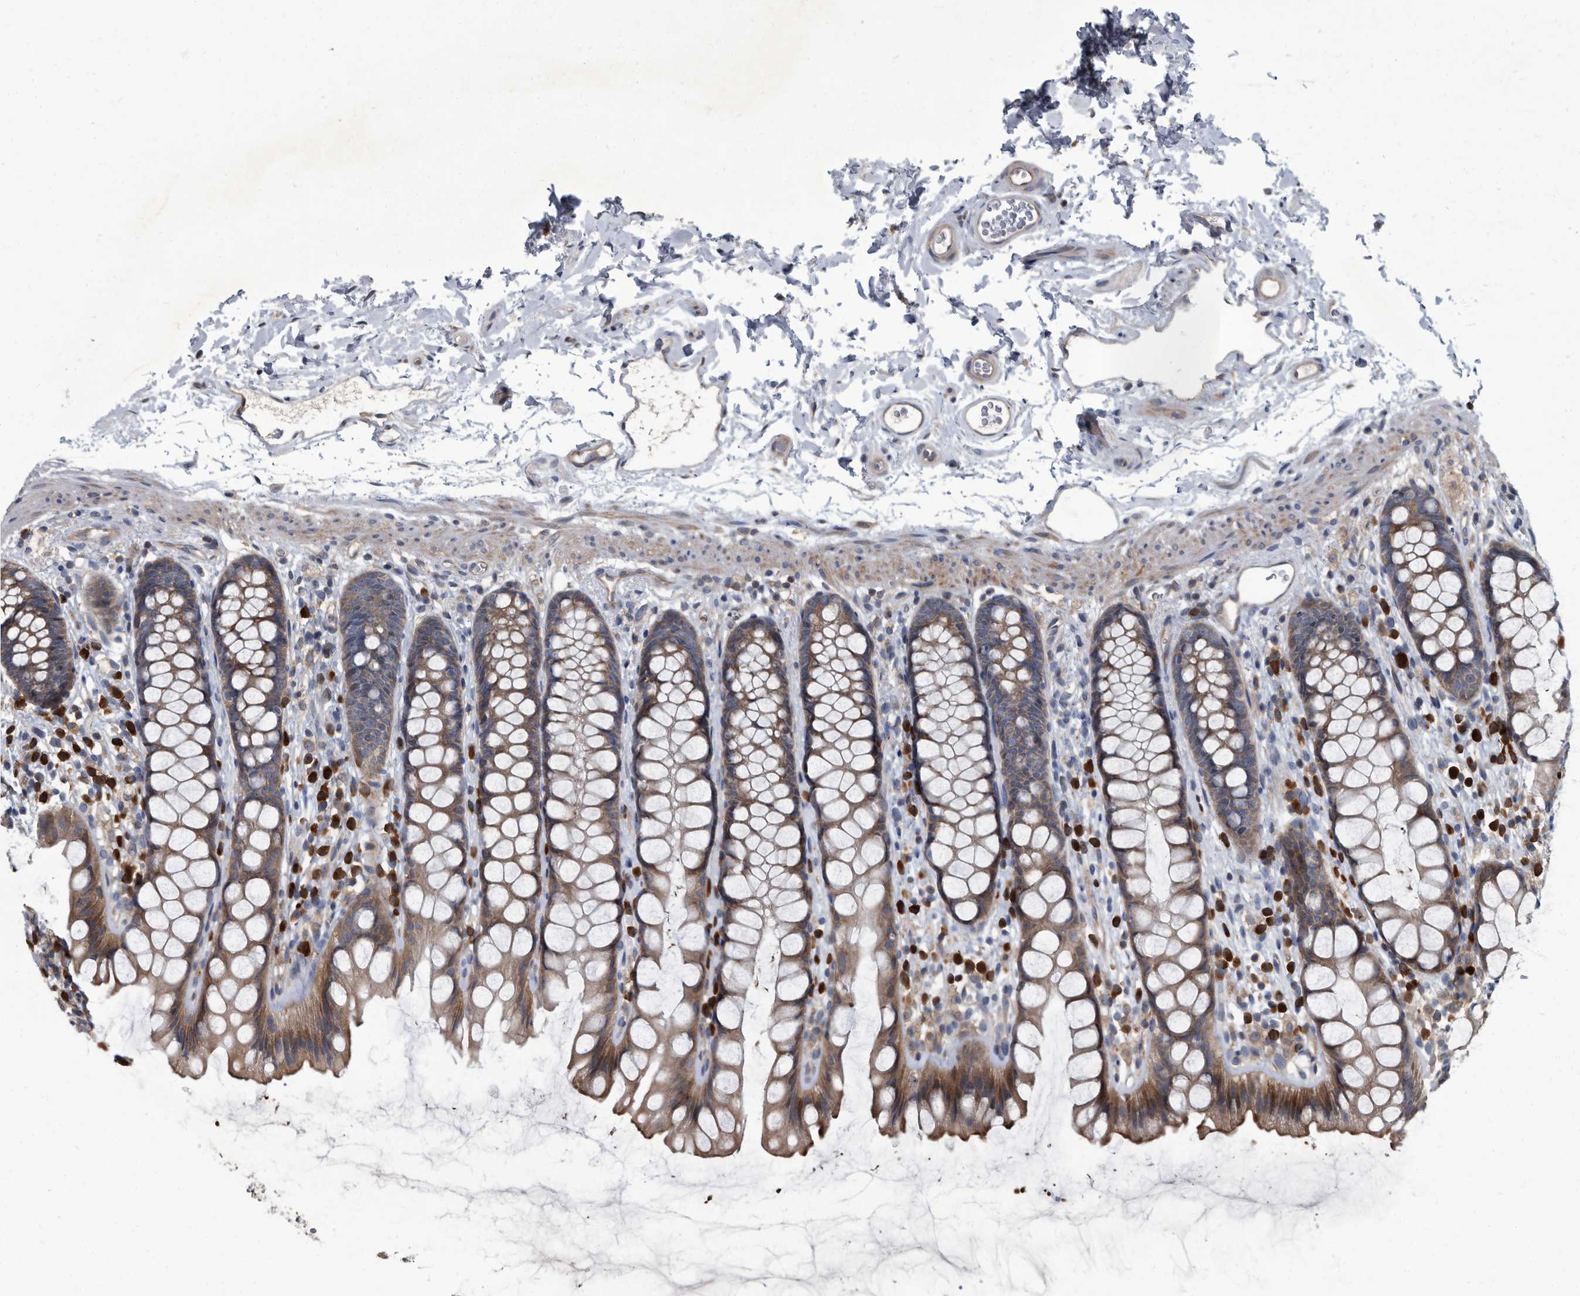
{"staining": {"intensity": "moderate", "quantity": ">75%", "location": "cytoplasmic/membranous"}, "tissue": "rectum", "cell_type": "Glandular cells", "image_type": "normal", "snomed": [{"axis": "morphology", "description": "Normal tissue, NOS"}, {"axis": "topography", "description": "Rectum"}], "caption": "Brown immunohistochemical staining in unremarkable human rectum shows moderate cytoplasmic/membranous expression in approximately >75% of glandular cells. The protein is stained brown, and the nuclei are stained in blue (DAB IHC with brightfield microscopy, high magnification).", "gene": "CDV3", "patient": {"sex": "female", "age": 65}}